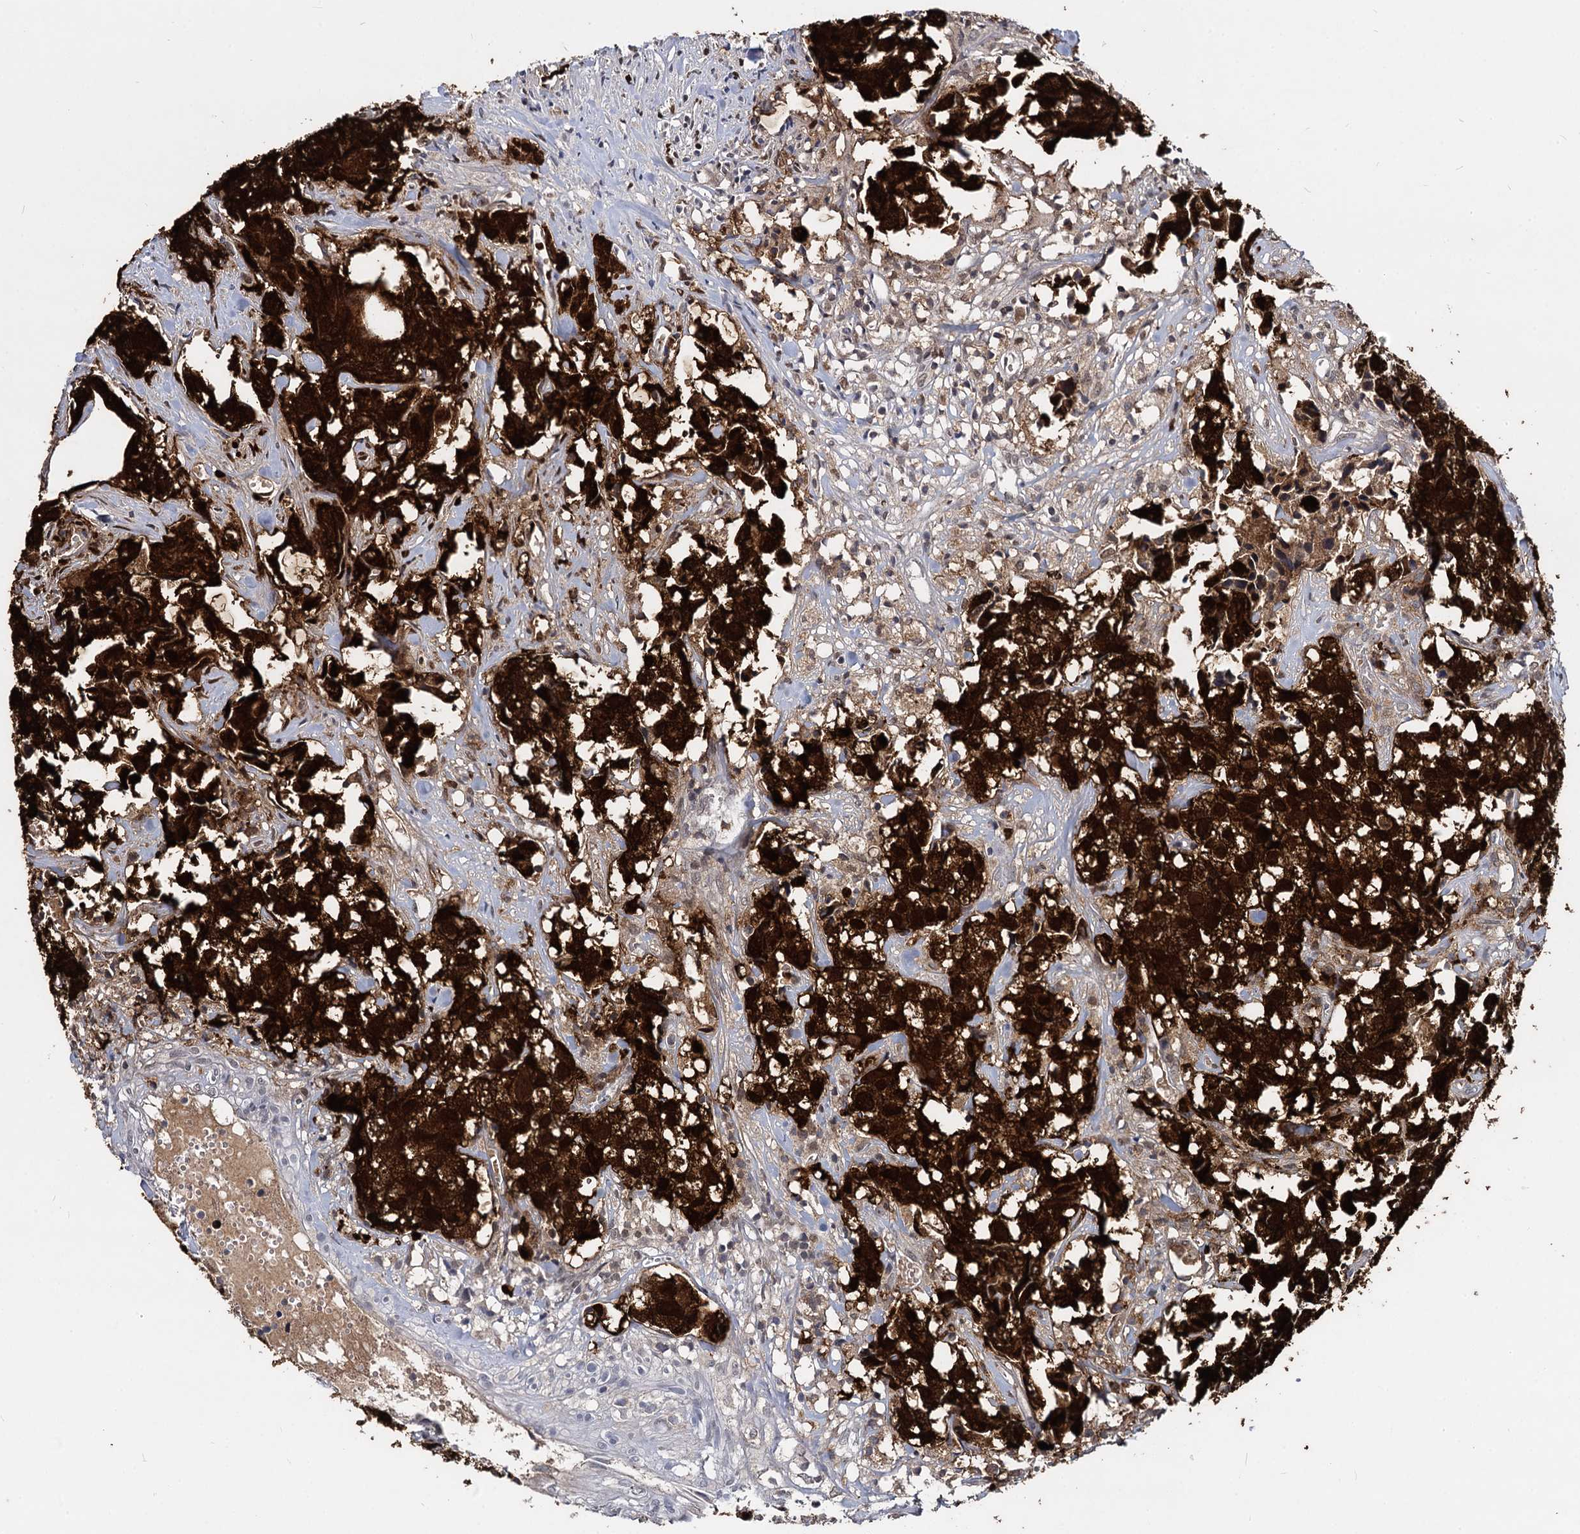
{"staining": {"intensity": "strong", "quantity": ">75%", "location": "cytoplasmic/membranous,nuclear"}, "tissue": "urothelial cancer", "cell_type": "Tumor cells", "image_type": "cancer", "snomed": [{"axis": "morphology", "description": "Urothelial carcinoma, High grade"}, {"axis": "topography", "description": "Urinary bladder"}], "caption": "Human urothelial cancer stained with a brown dye shows strong cytoplasmic/membranous and nuclear positive expression in approximately >75% of tumor cells.", "gene": "MAGEA4", "patient": {"sex": "female", "age": 75}}